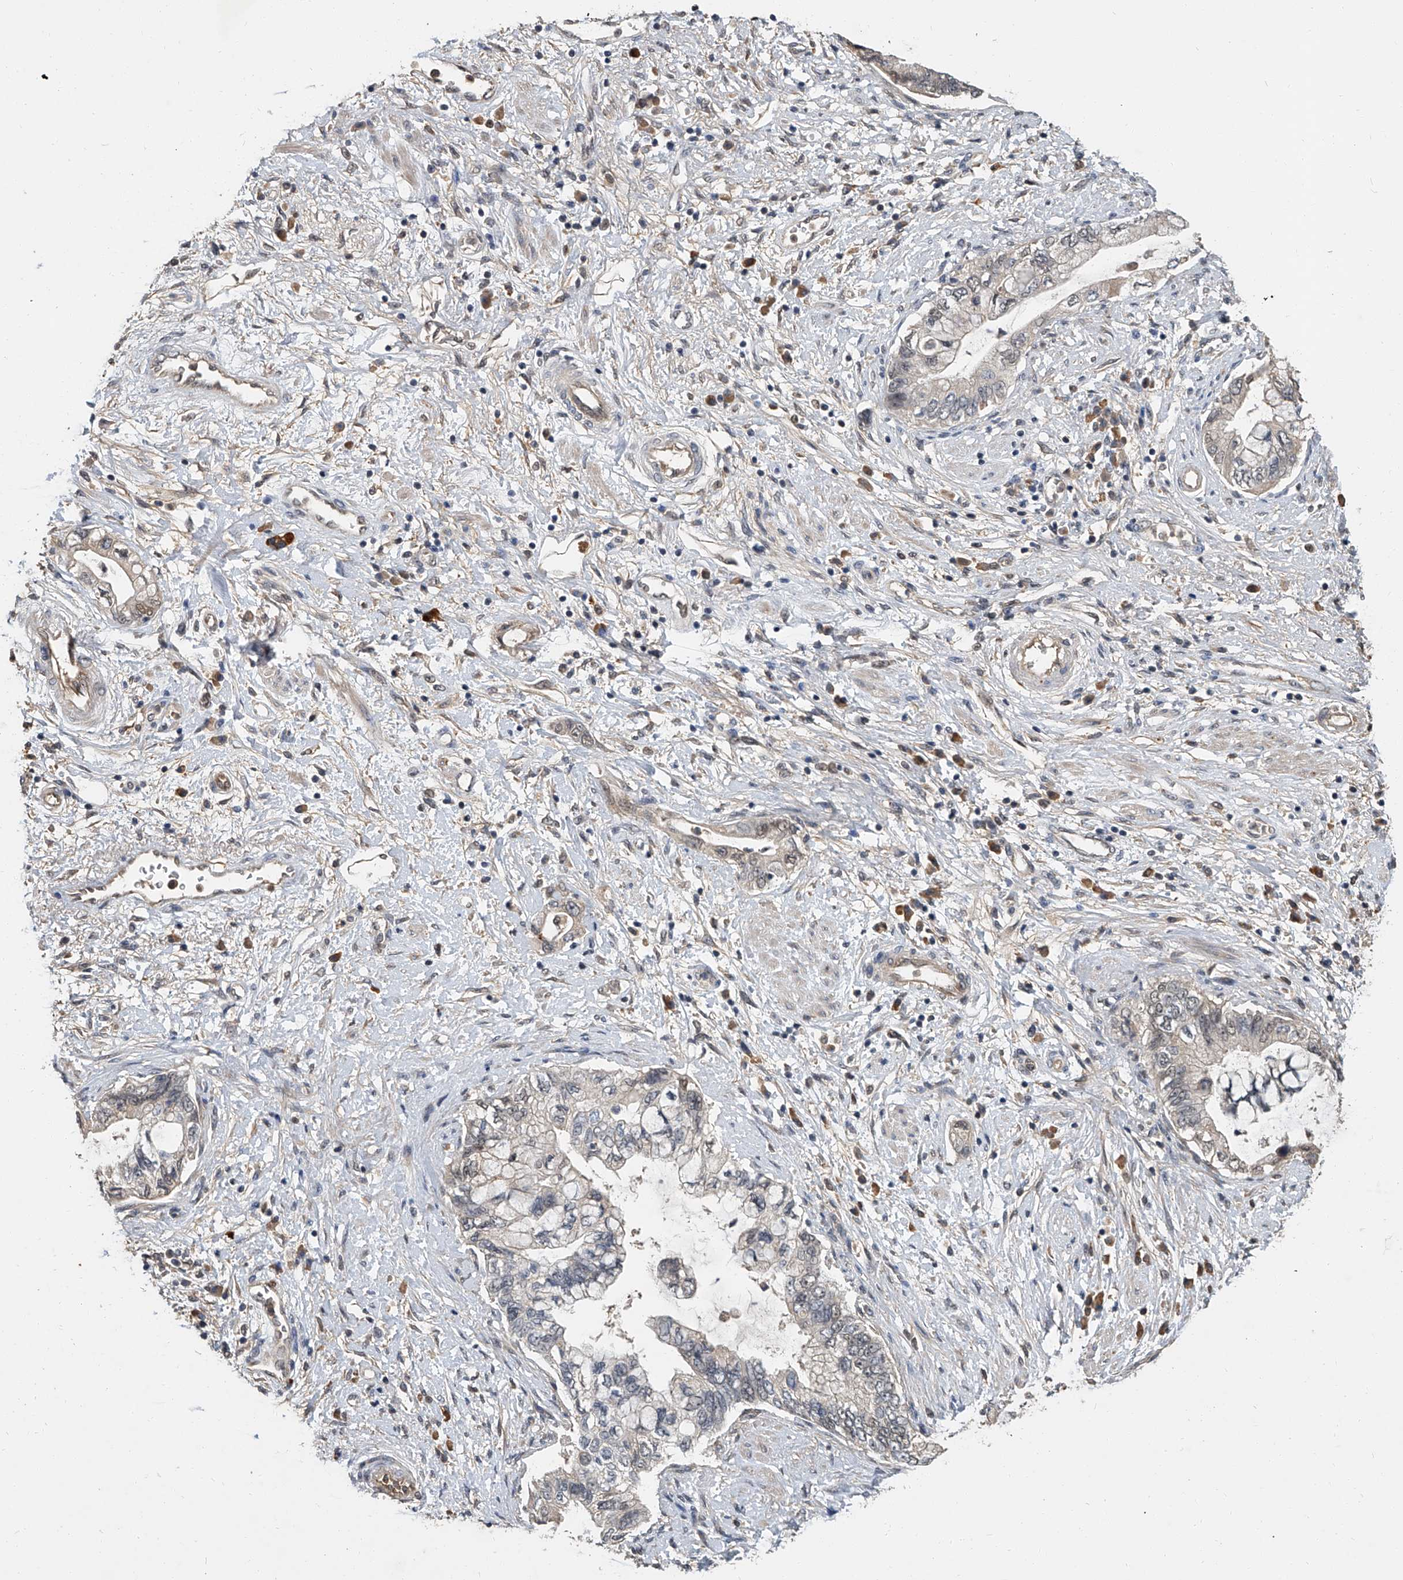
{"staining": {"intensity": "weak", "quantity": "<25%", "location": "cytoplasmic/membranous"}, "tissue": "pancreatic cancer", "cell_type": "Tumor cells", "image_type": "cancer", "snomed": [{"axis": "morphology", "description": "Adenocarcinoma, NOS"}, {"axis": "topography", "description": "Pancreas"}], "caption": "There is no significant staining in tumor cells of pancreatic cancer (adenocarcinoma).", "gene": "JAG2", "patient": {"sex": "female", "age": 73}}